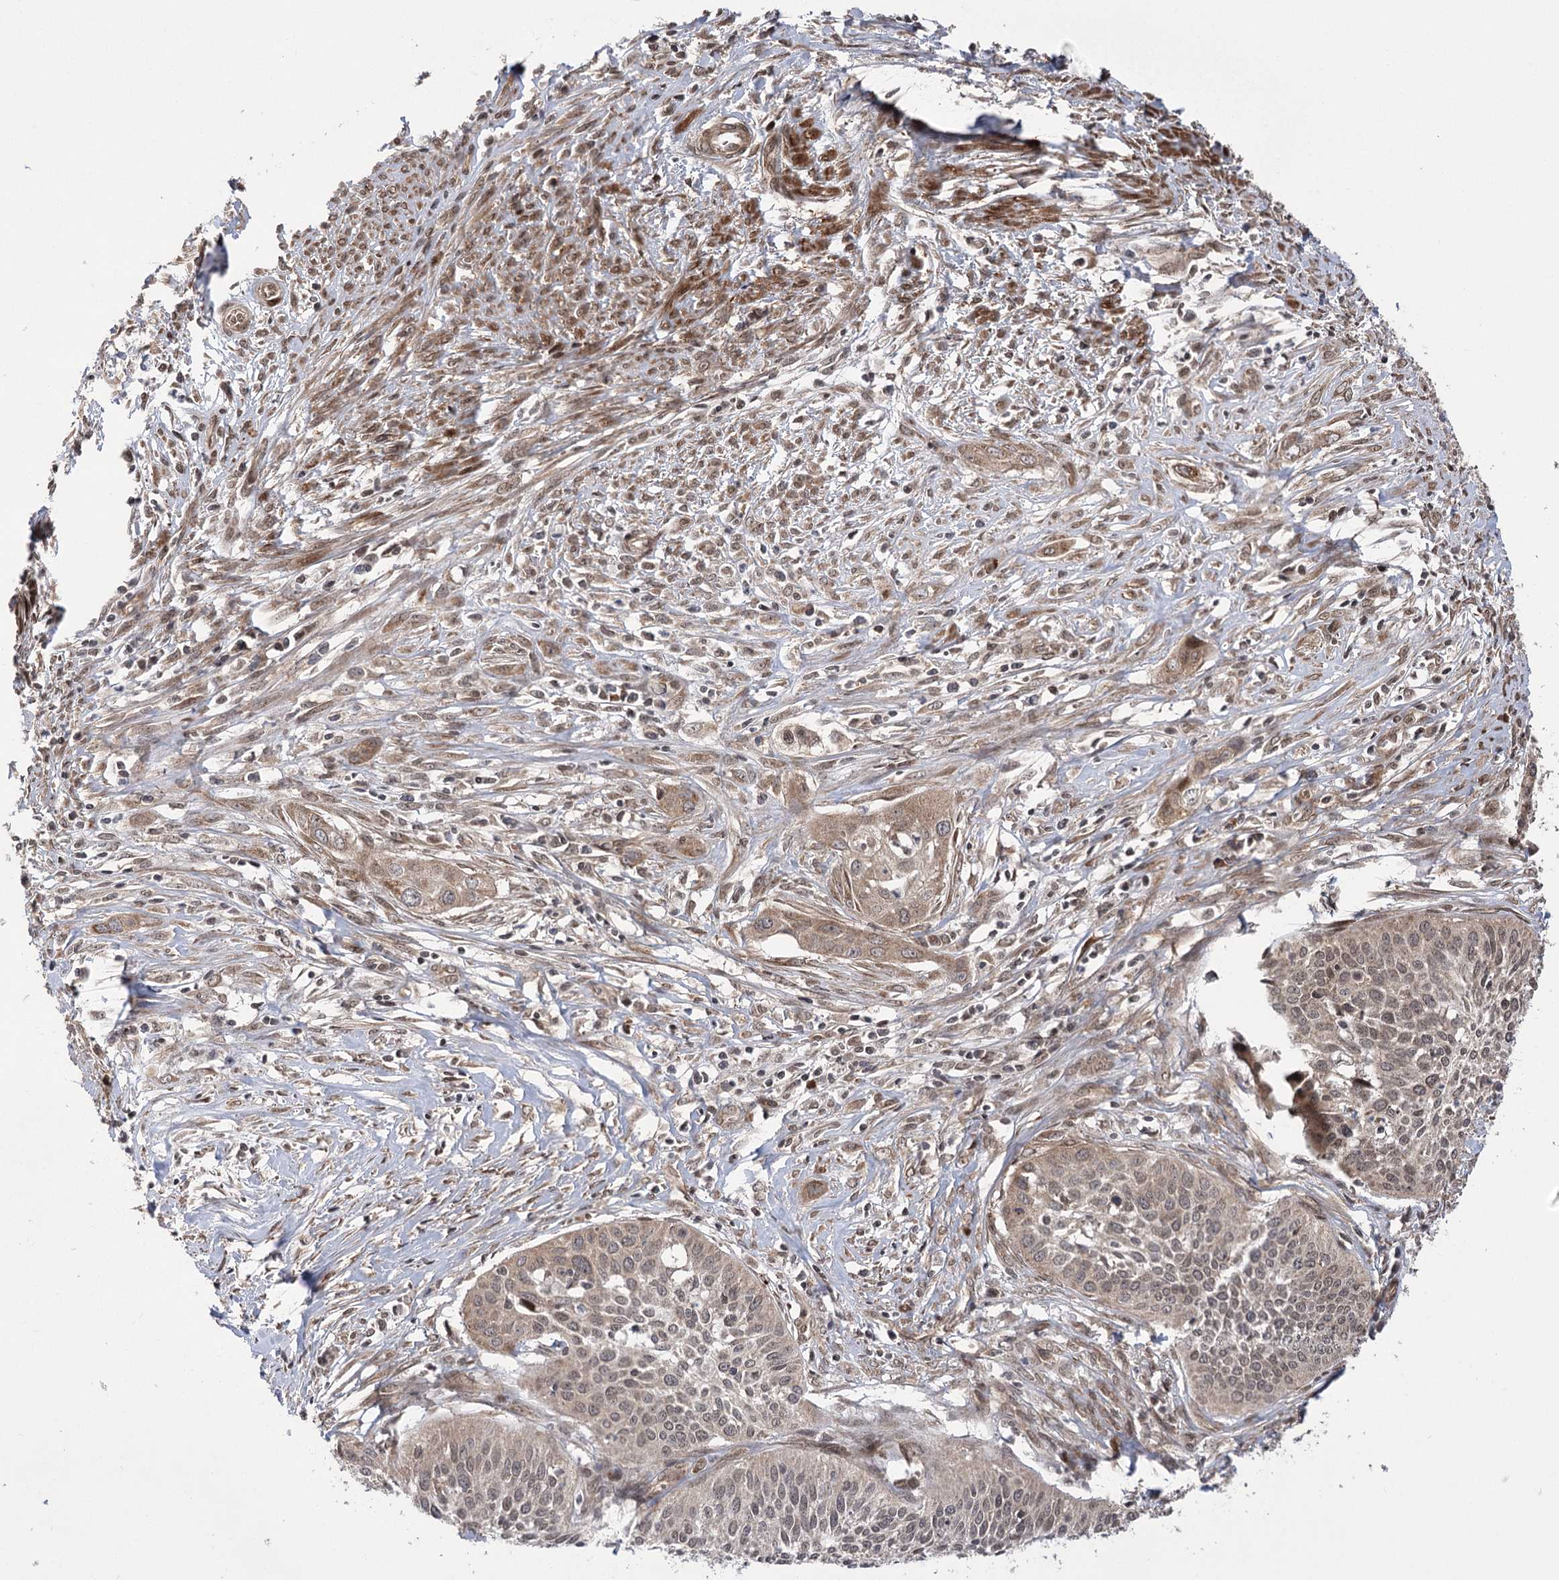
{"staining": {"intensity": "weak", "quantity": ">75%", "location": "cytoplasmic/membranous"}, "tissue": "cervical cancer", "cell_type": "Tumor cells", "image_type": "cancer", "snomed": [{"axis": "morphology", "description": "Squamous cell carcinoma, NOS"}, {"axis": "topography", "description": "Cervix"}], "caption": "Immunohistochemical staining of human squamous cell carcinoma (cervical) reveals low levels of weak cytoplasmic/membranous protein expression in about >75% of tumor cells.", "gene": "TENM2", "patient": {"sex": "female", "age": 34}}